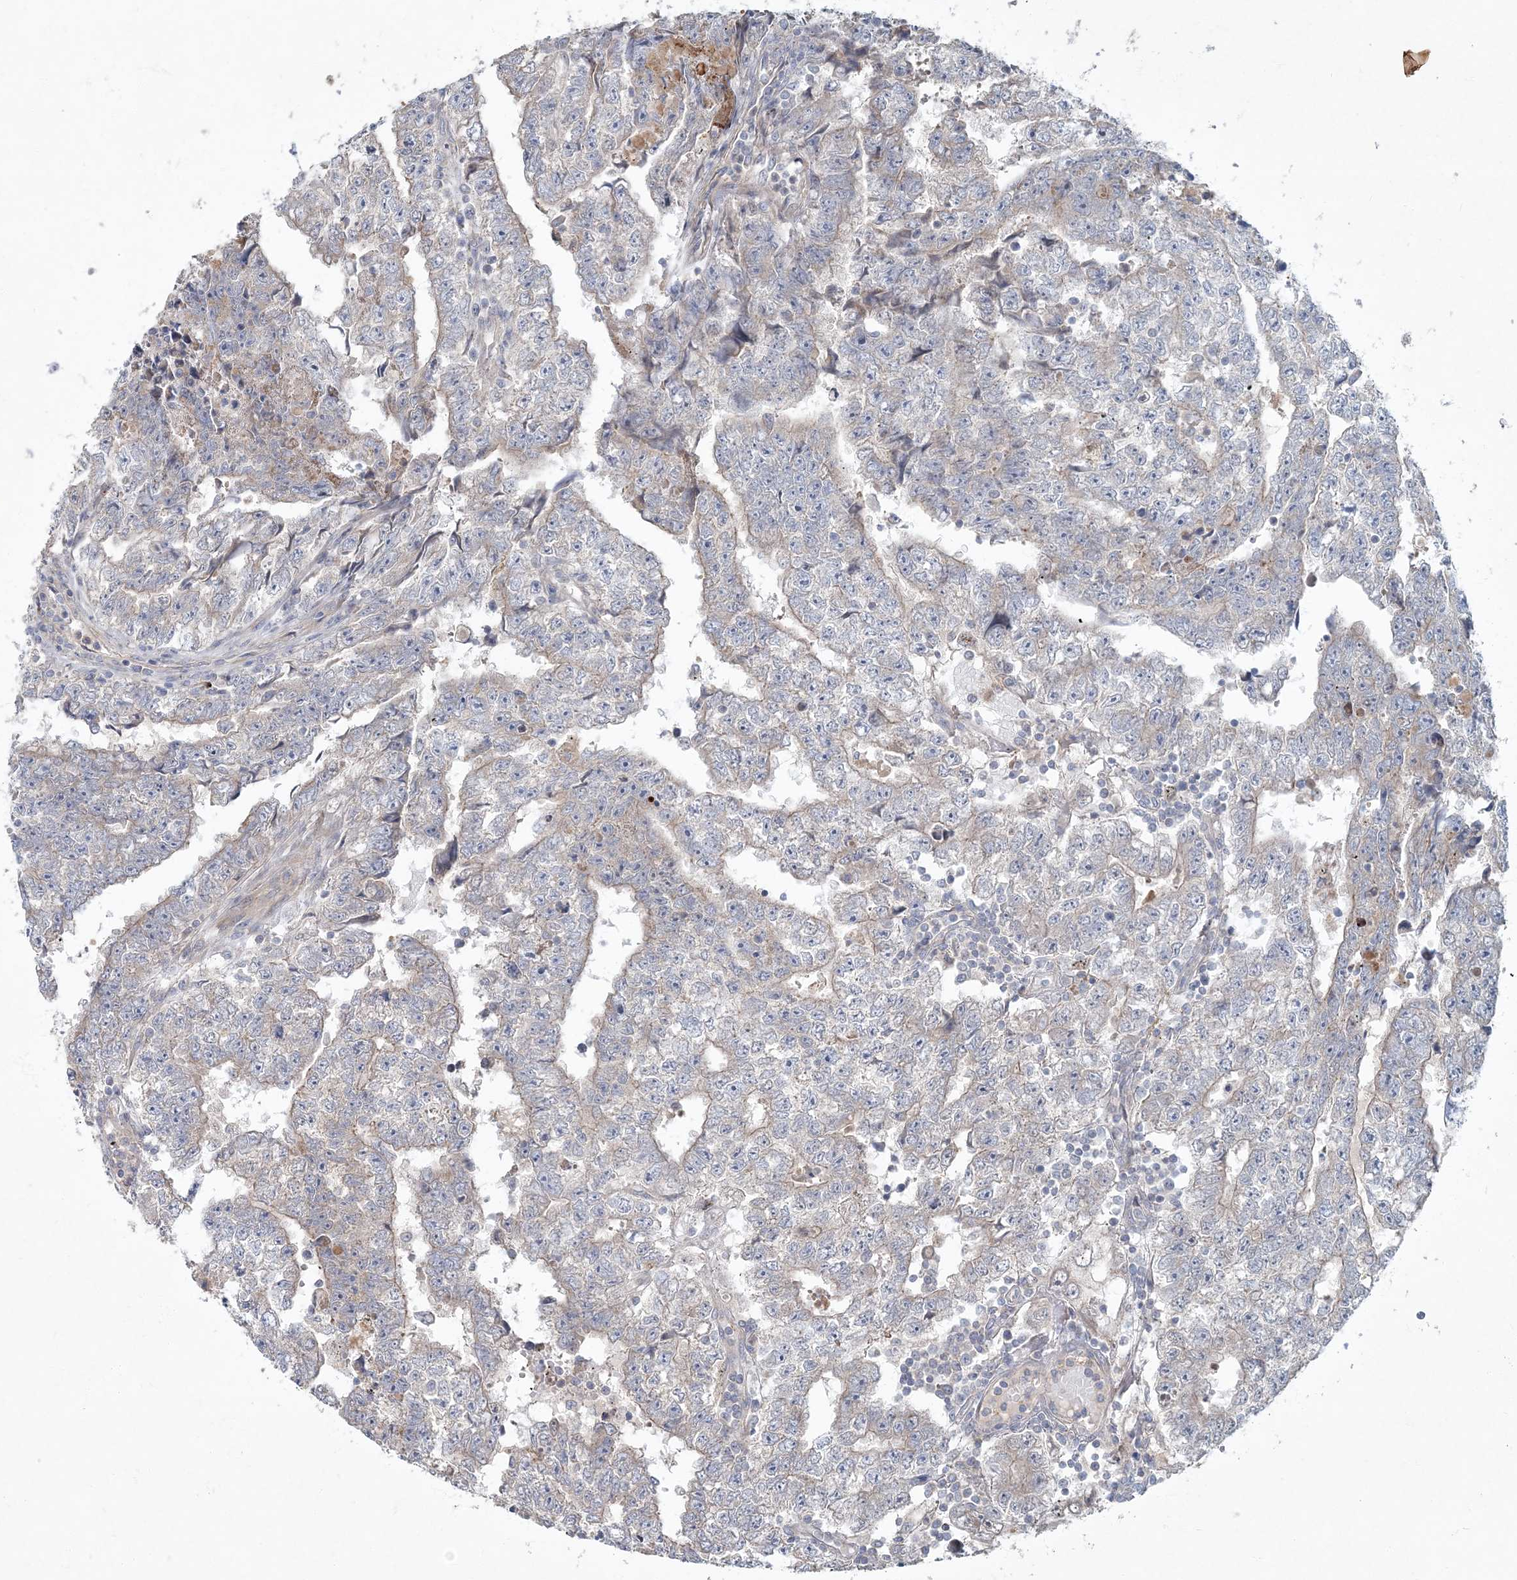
{"staining": {"intensity": "negative", "quantity": "none", "location": "none"}, "tissue": "testis cancer", "cell_type": "Tumor cells", "image_type": "cancer", "snomed": [{"axis": "morphology", "description": "Carcinoma, Embryonal, NOS"}, {"axis": "topography", "description": "Testis"}], "caption": "Immunohistochemistry photomicrograph of testis embryonal carcinoma stained for a protein (brown), which shows no staining in tumor cells. (DAB (3,3'-diaminobenzidine) immunohistochemistry, high magnification).", "gene": "ARHGEF38", "patient": {"sex": "male", "age": 25}}